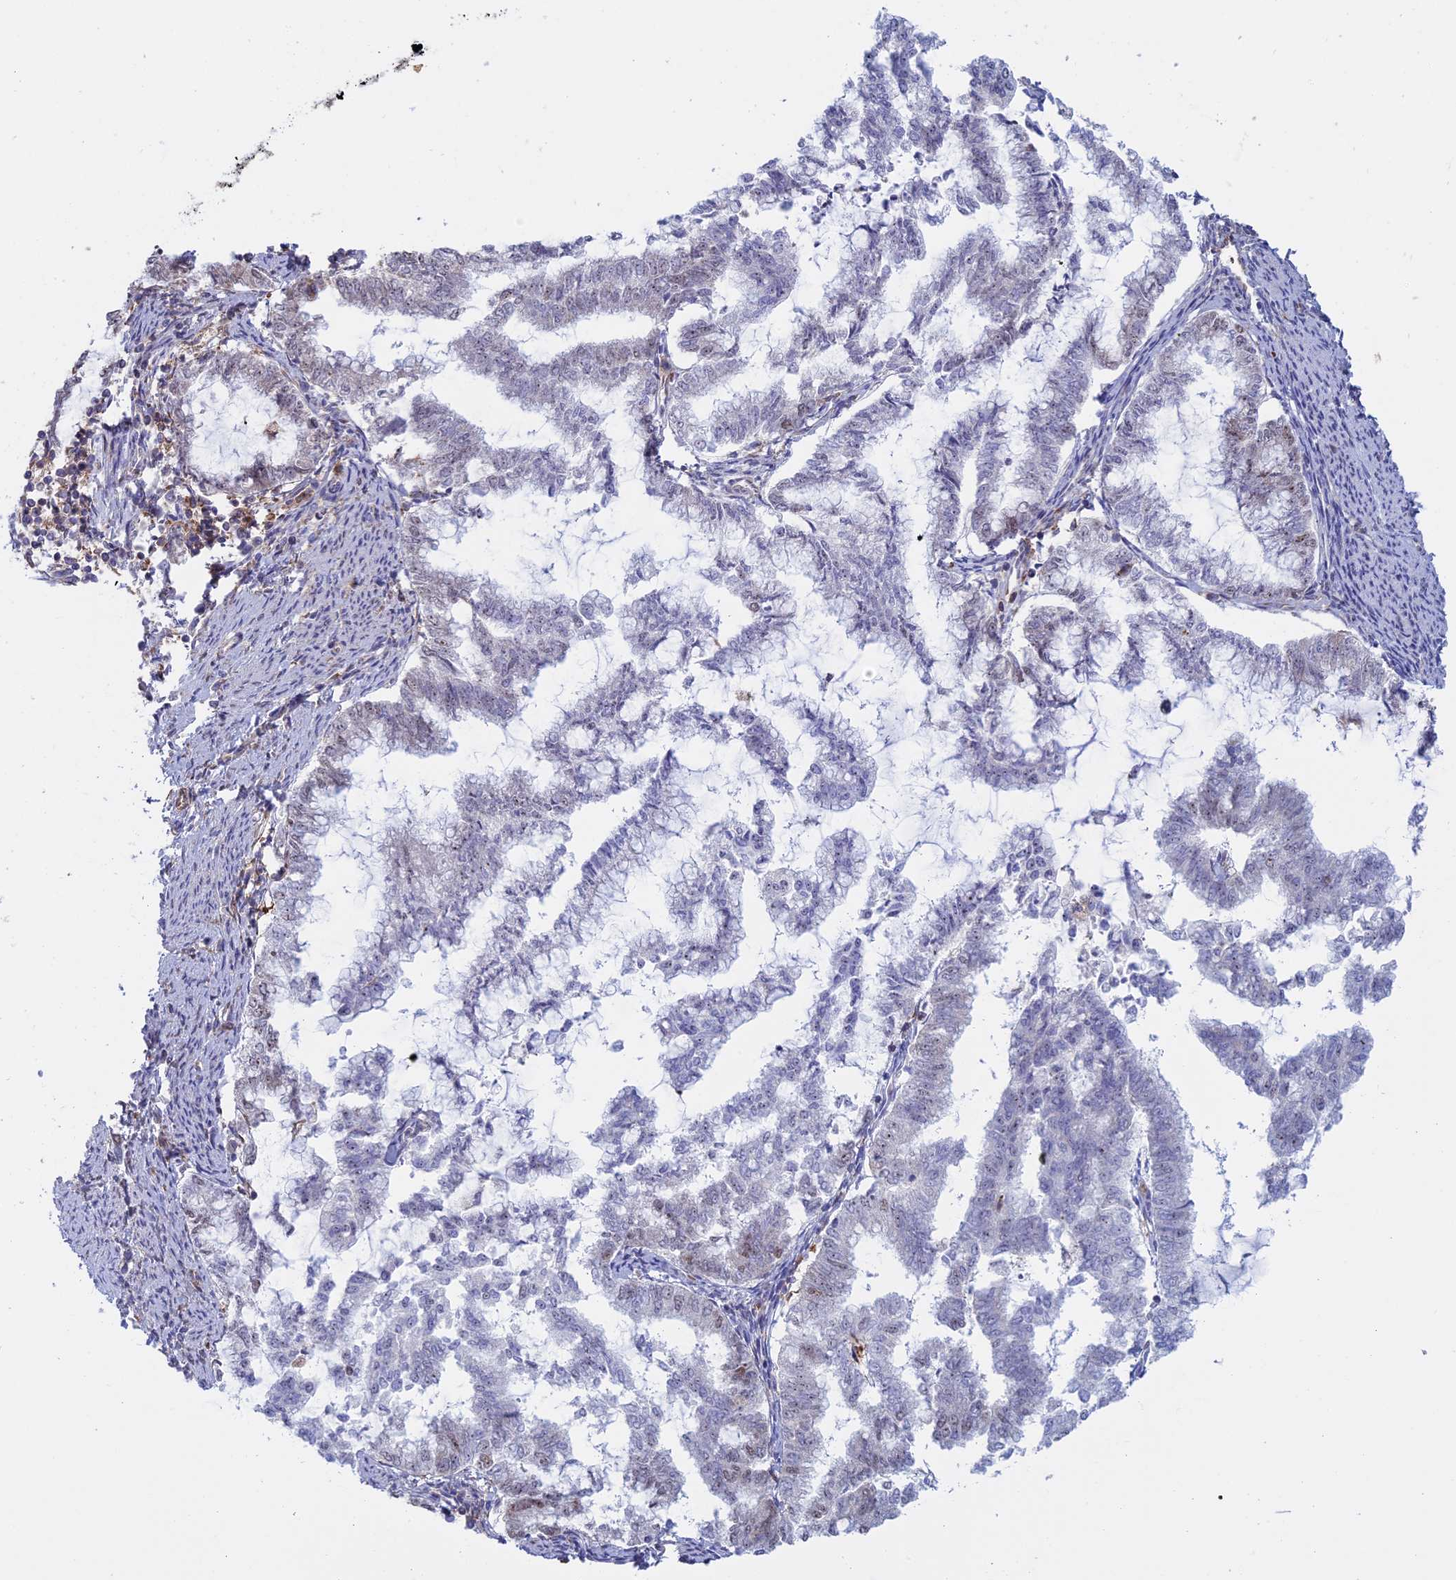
{"staining": {"intensity": "weak", "quantity": "<25%", "location": "nuclear"}, "tissue": "endometrial cancer", "cell_type": "Tumor cells", "image_type": "cancer", "snomed": [{"axis": "morphology", "description": "Adenocarcinoma, NOS"}, {"axis": "topography", "description": "Endometrium"}], "caption": "Human endometrial cancer (adenocarcinoma) stained for a protein using immunohistochemistry demonstrates no staining in tumor cells.", "gene": "GMIP", "patient": {"sex": "female", "age": 79}}